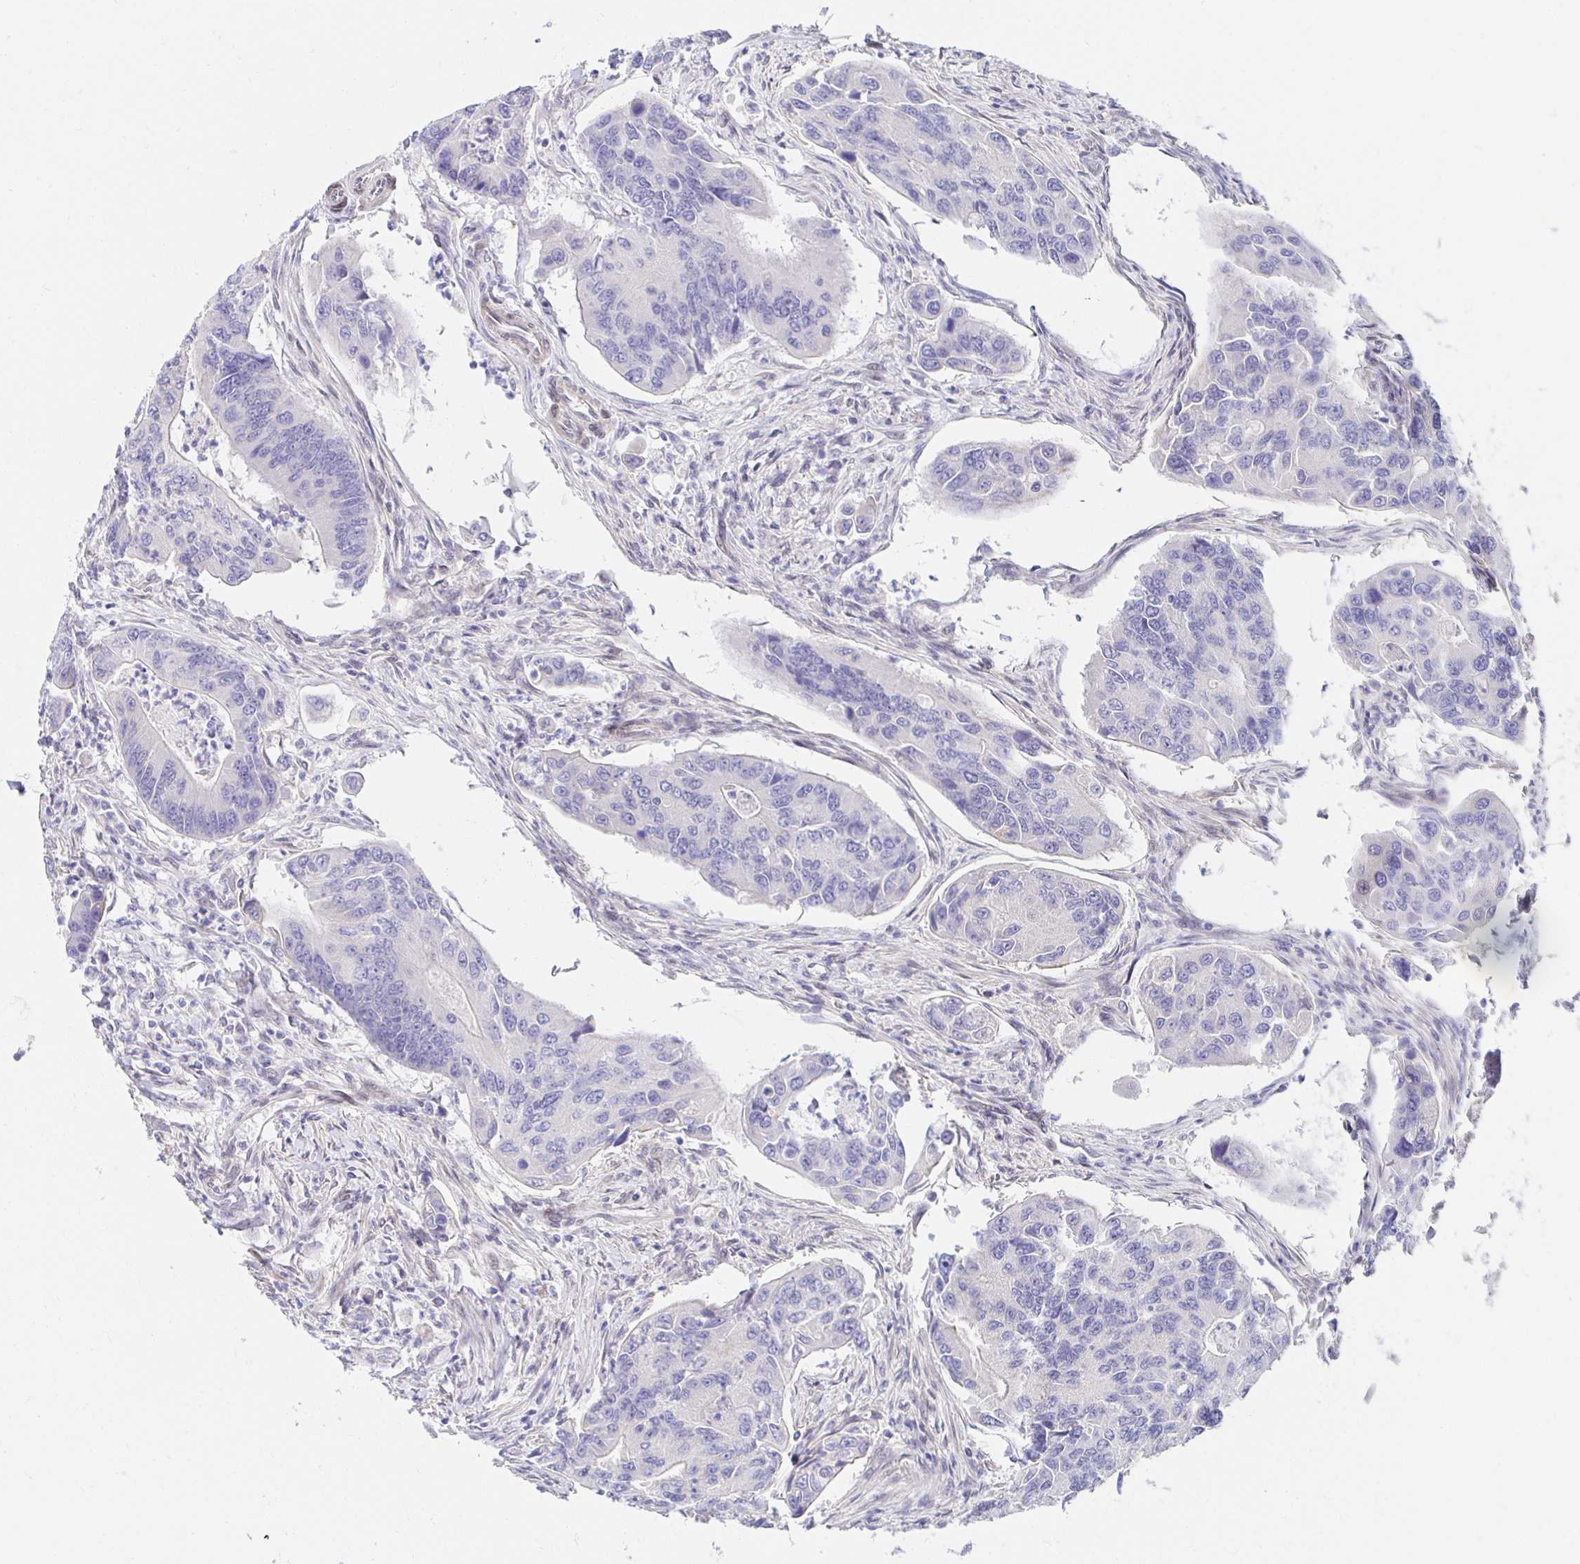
{"staining": {"intensity": "negative", "quantity": "none", "location": "none"}, "tissue": "colorectal cancer", "cell_type": "Tumor cells", "image_type": "cancer", "snomed": [{"axis": "morphology", "description": "Adenocarcinoma, NOS"}, {"axis": "topography", "description": "Colon"}], "caption": "Tumor cells are negative for brown protein staining in colorectal cancer (adenocarcinoma).", "gene": "AKAP14", "patient": {"sex": "female", "age": 67}}